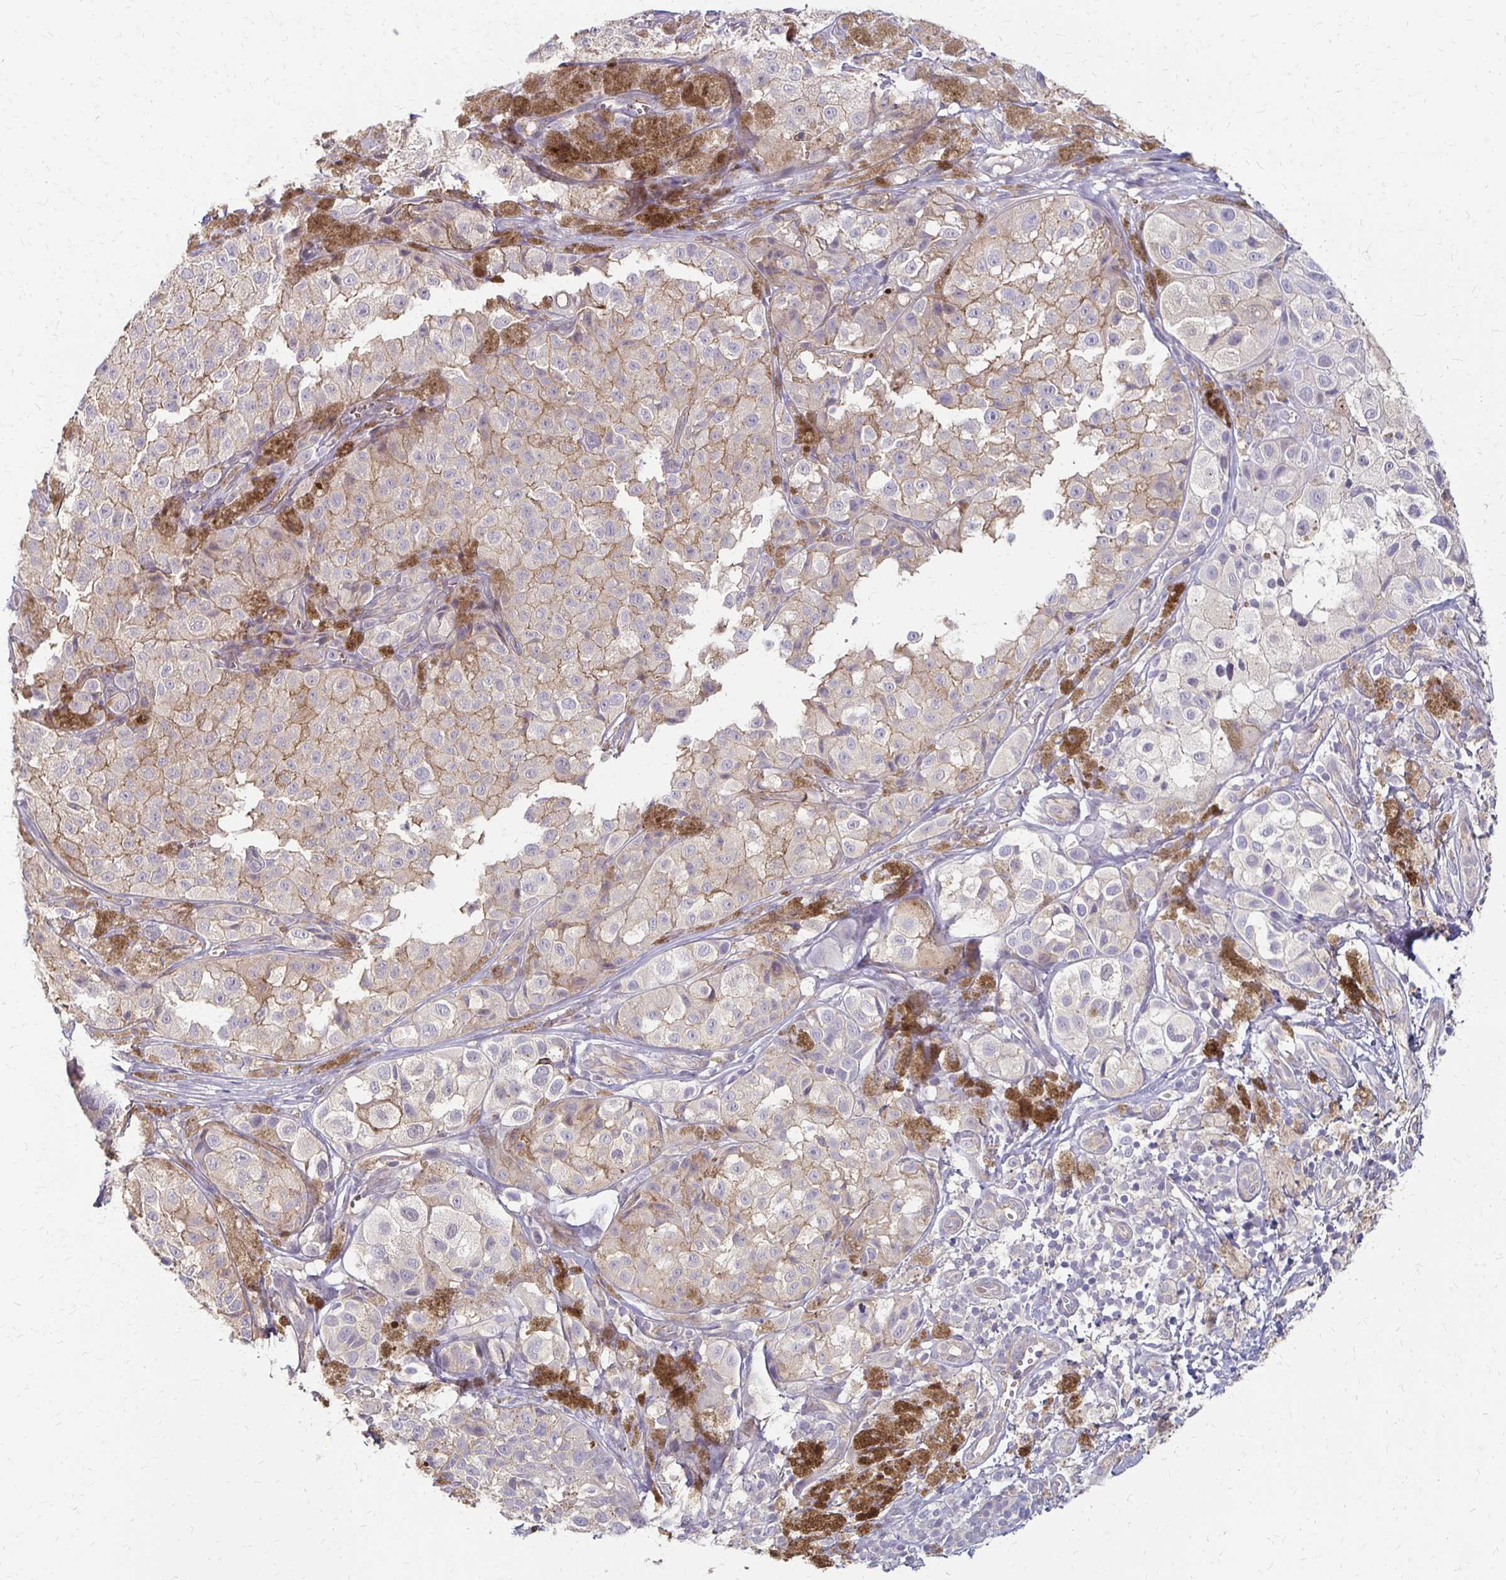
{"staining": {"intensity": "weak", "quantity": "<25%", "location": "cytoplasmic/membranous"}, "tissue": "melanoma", "cell_type": "Tumor cells", "image_type": "cancer", "snomed": [{"axis": "morphology", "description": "Malignant melanoma, NOS"}, {"axis": "topography", "description": "Skin"}], "caption": "Immunohistochemistry (IHC) micrograph of melanoma stained for a protein (brown), which displays no positivity in tumor cells.", "gene": "CFL2", "patient": {"sex": "male", "age": 61}}